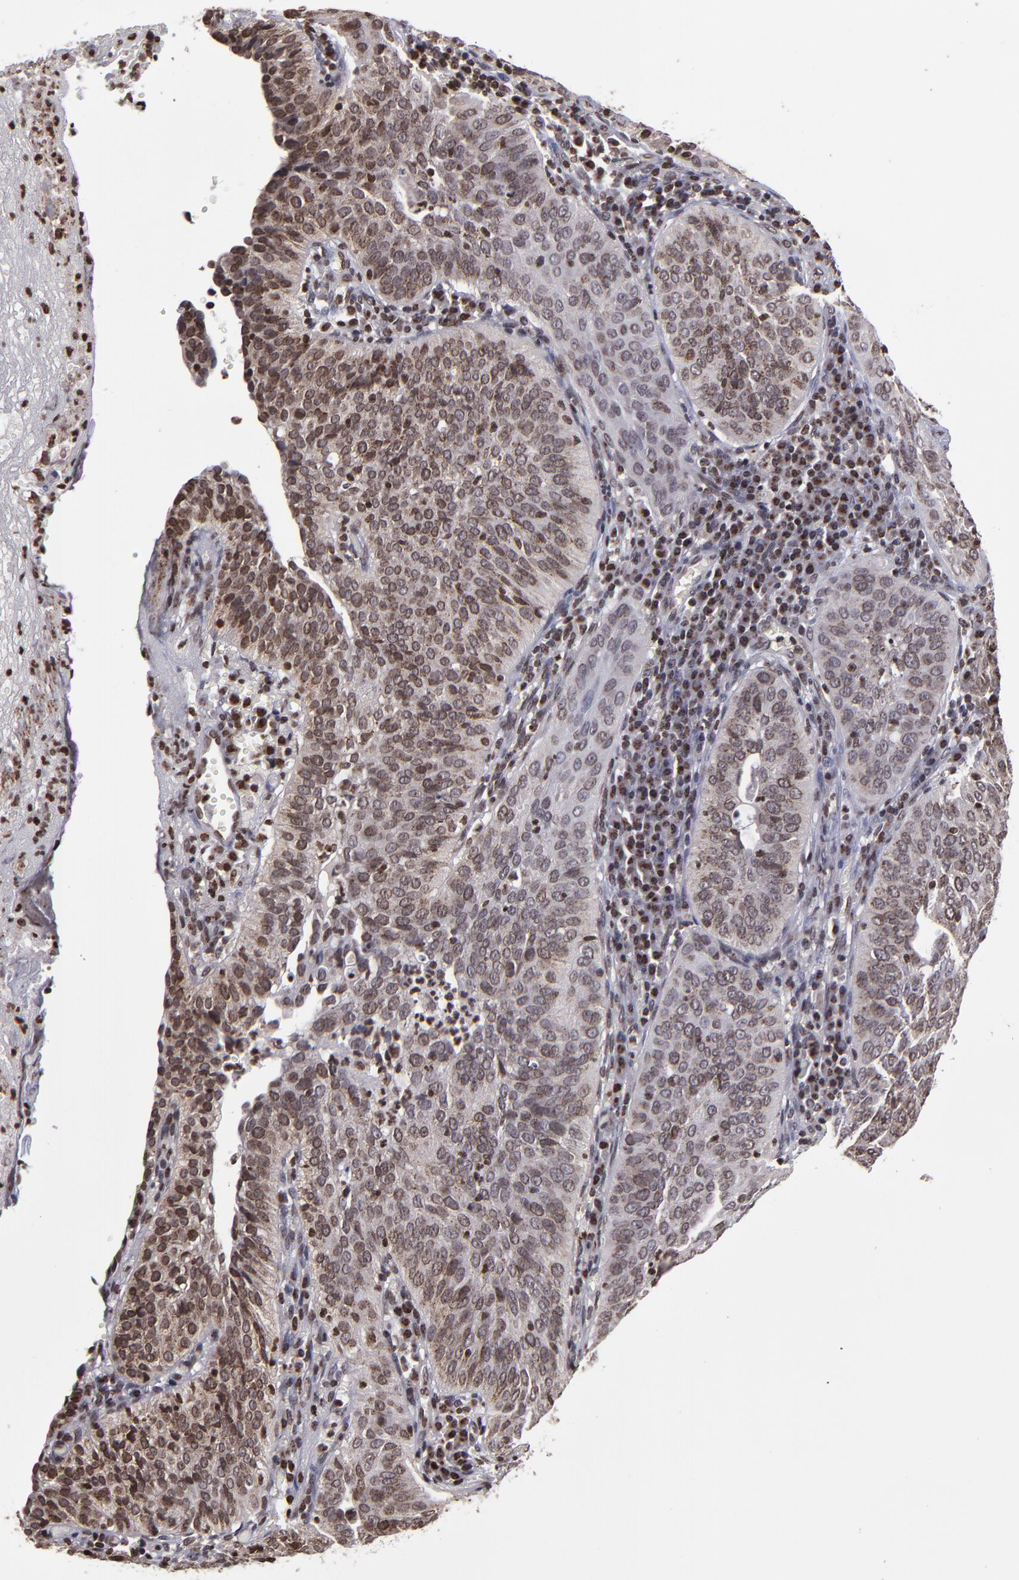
{"staining": {"intensity": "strong", "quantity": ">75%", "location": "cytoplasmic/membranous,nuclear"}, "tissue": "cervical cancer", "cell_type": "Tumor cells", "image_type": "cancer", "snomed": [{"axis": "morphology", "description": "Squamous cell carcinoma, NOS"}, {"axis": "topography", "description": "Cervix"}], "caption": "This histopathology image demonstrates immunohistochemistry (IHC) staining of human cervical cancer, with high strong cytoplasmic/membranous and nuclear staining in about >75% of tumor cells.", "gene": "CSDC2", "patient": {"sex": "female", "age": 39}}